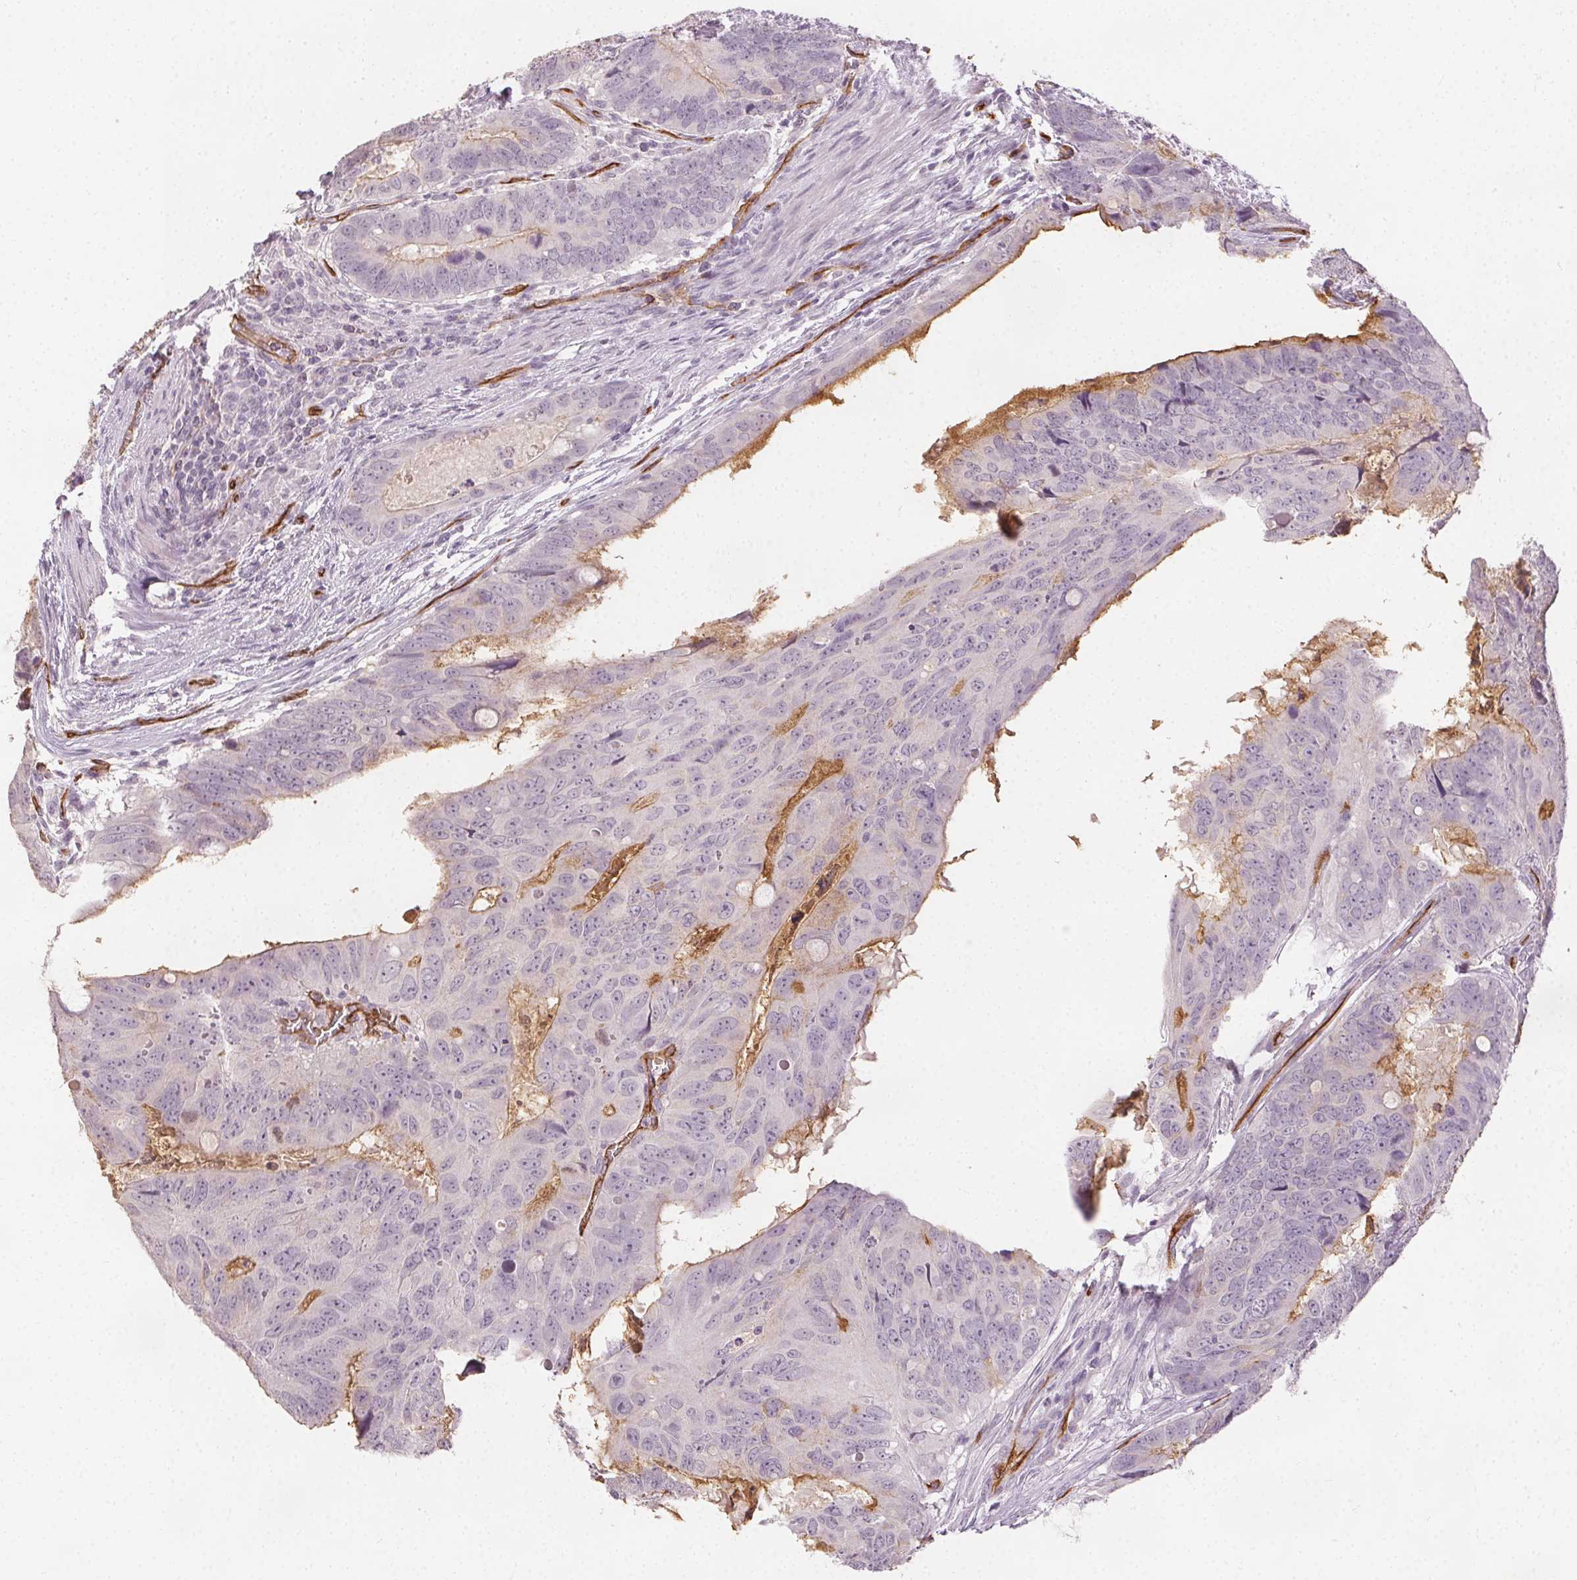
{"staining": {"intensity": "negative", "quantity": "none", "location": "none"}, "tissue": "colorectal cancer", "cell_type": "Tumor cells", "image_type": "cancer", "snomed": [{"axis": "morphology", "description": "Adenocarcinoma, NOS"}, {"axis": "topography", "description": "Colon"}], "caption": "Tumor cells are negative for brown protein staining in colorectal cancer (adenocarcinoma).", "gene": "PODXL", "patient": {"sex": "male", "age": 79}}